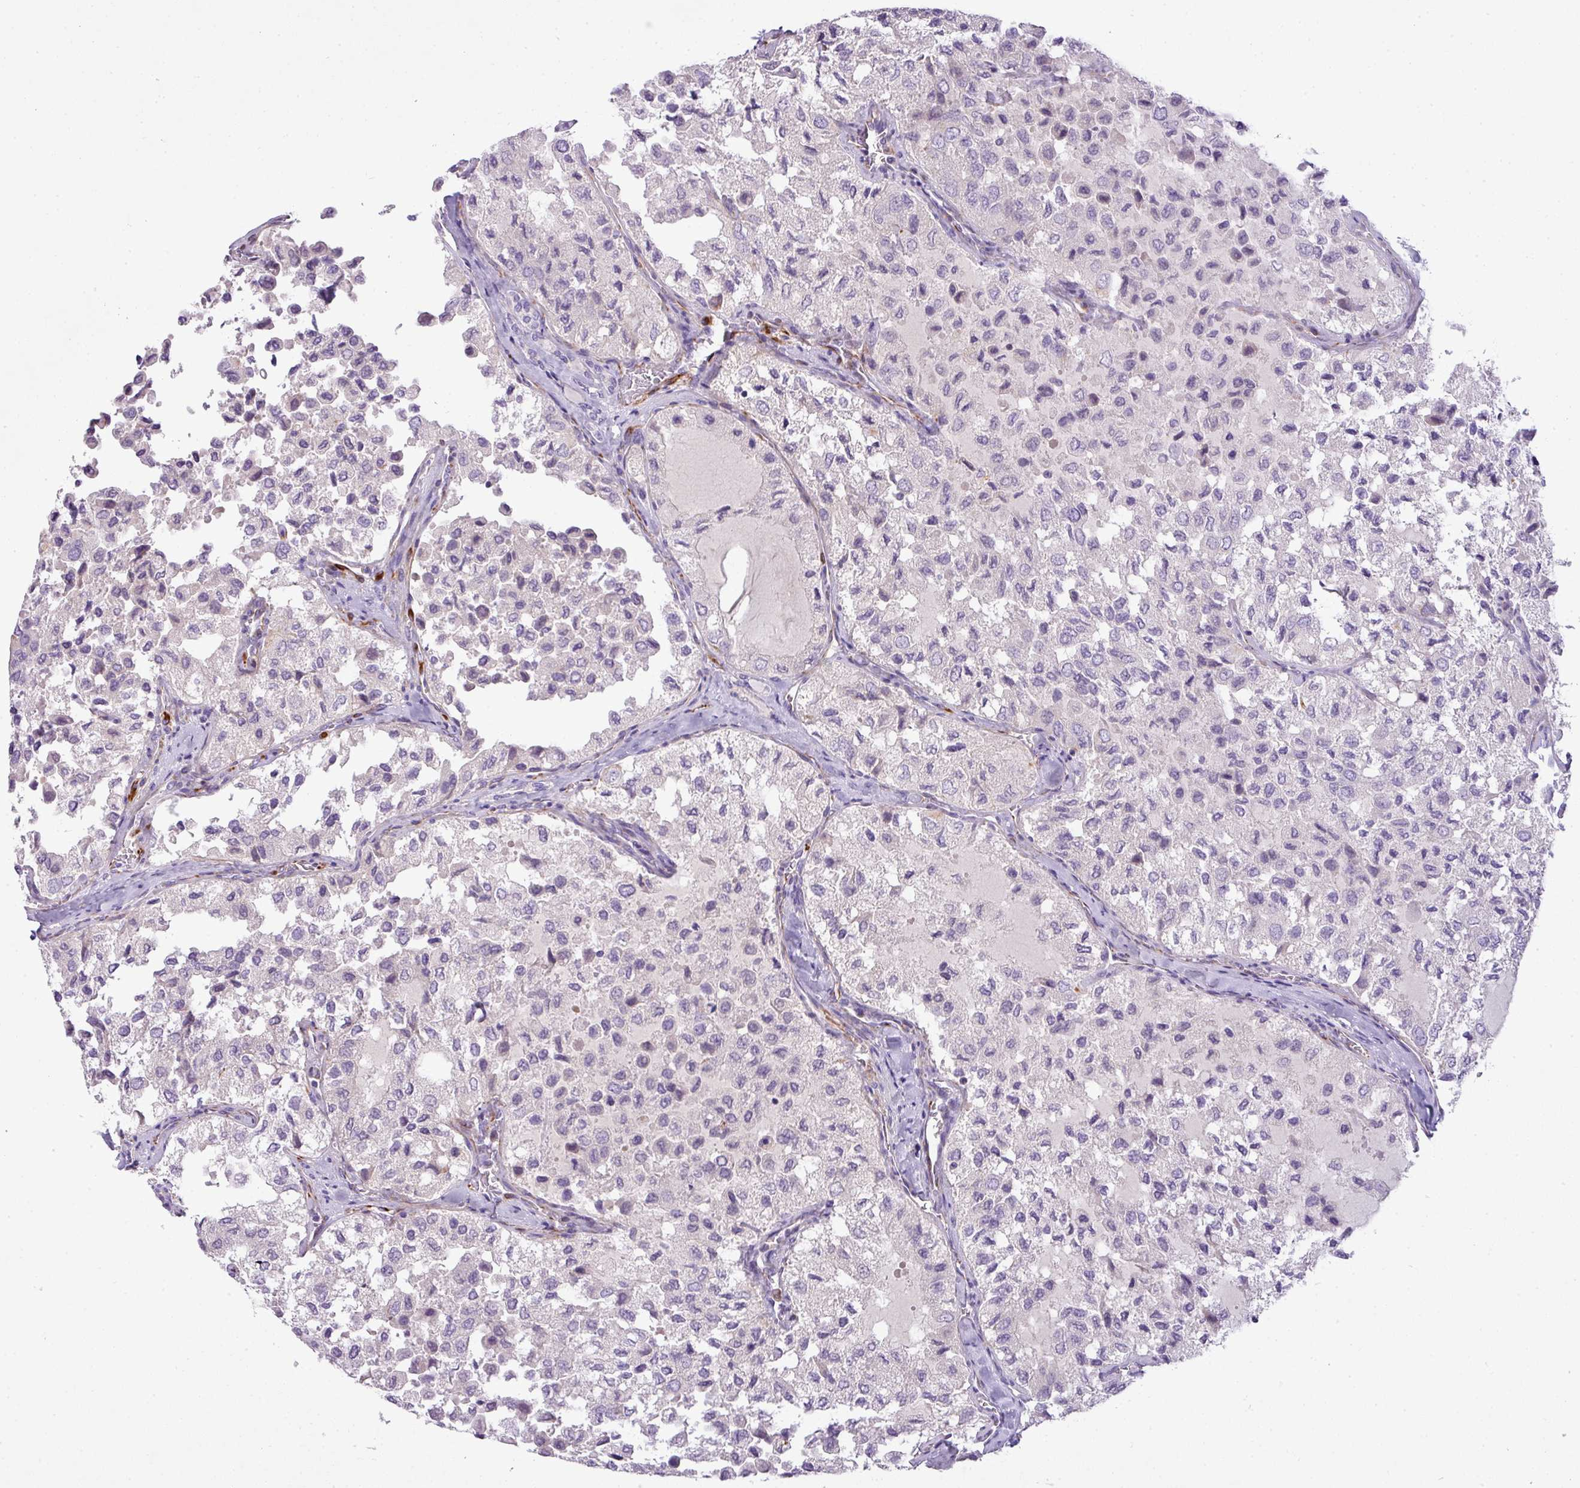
{"staining": {"intensity": "negative", "quantity": "none", "location": "none"}, "tissue": "thyroid cancer", "cell_type": "Tumor cells", "image_type": "cancer", "snomed": [{"axis": "morphology", "description": "Follicular adenoma carcinoma, NOS"}, {"axis": "topography", "description": "Thyroid gland"}], "caption": "High power microscopy photomicrograph of an IHC image of thyroid follicular adenoma carcinoma, revealing no significant expression in tumor cells.", "gene": "ENSG00000273748", "patient": {"sex": "male", "age": 75}}